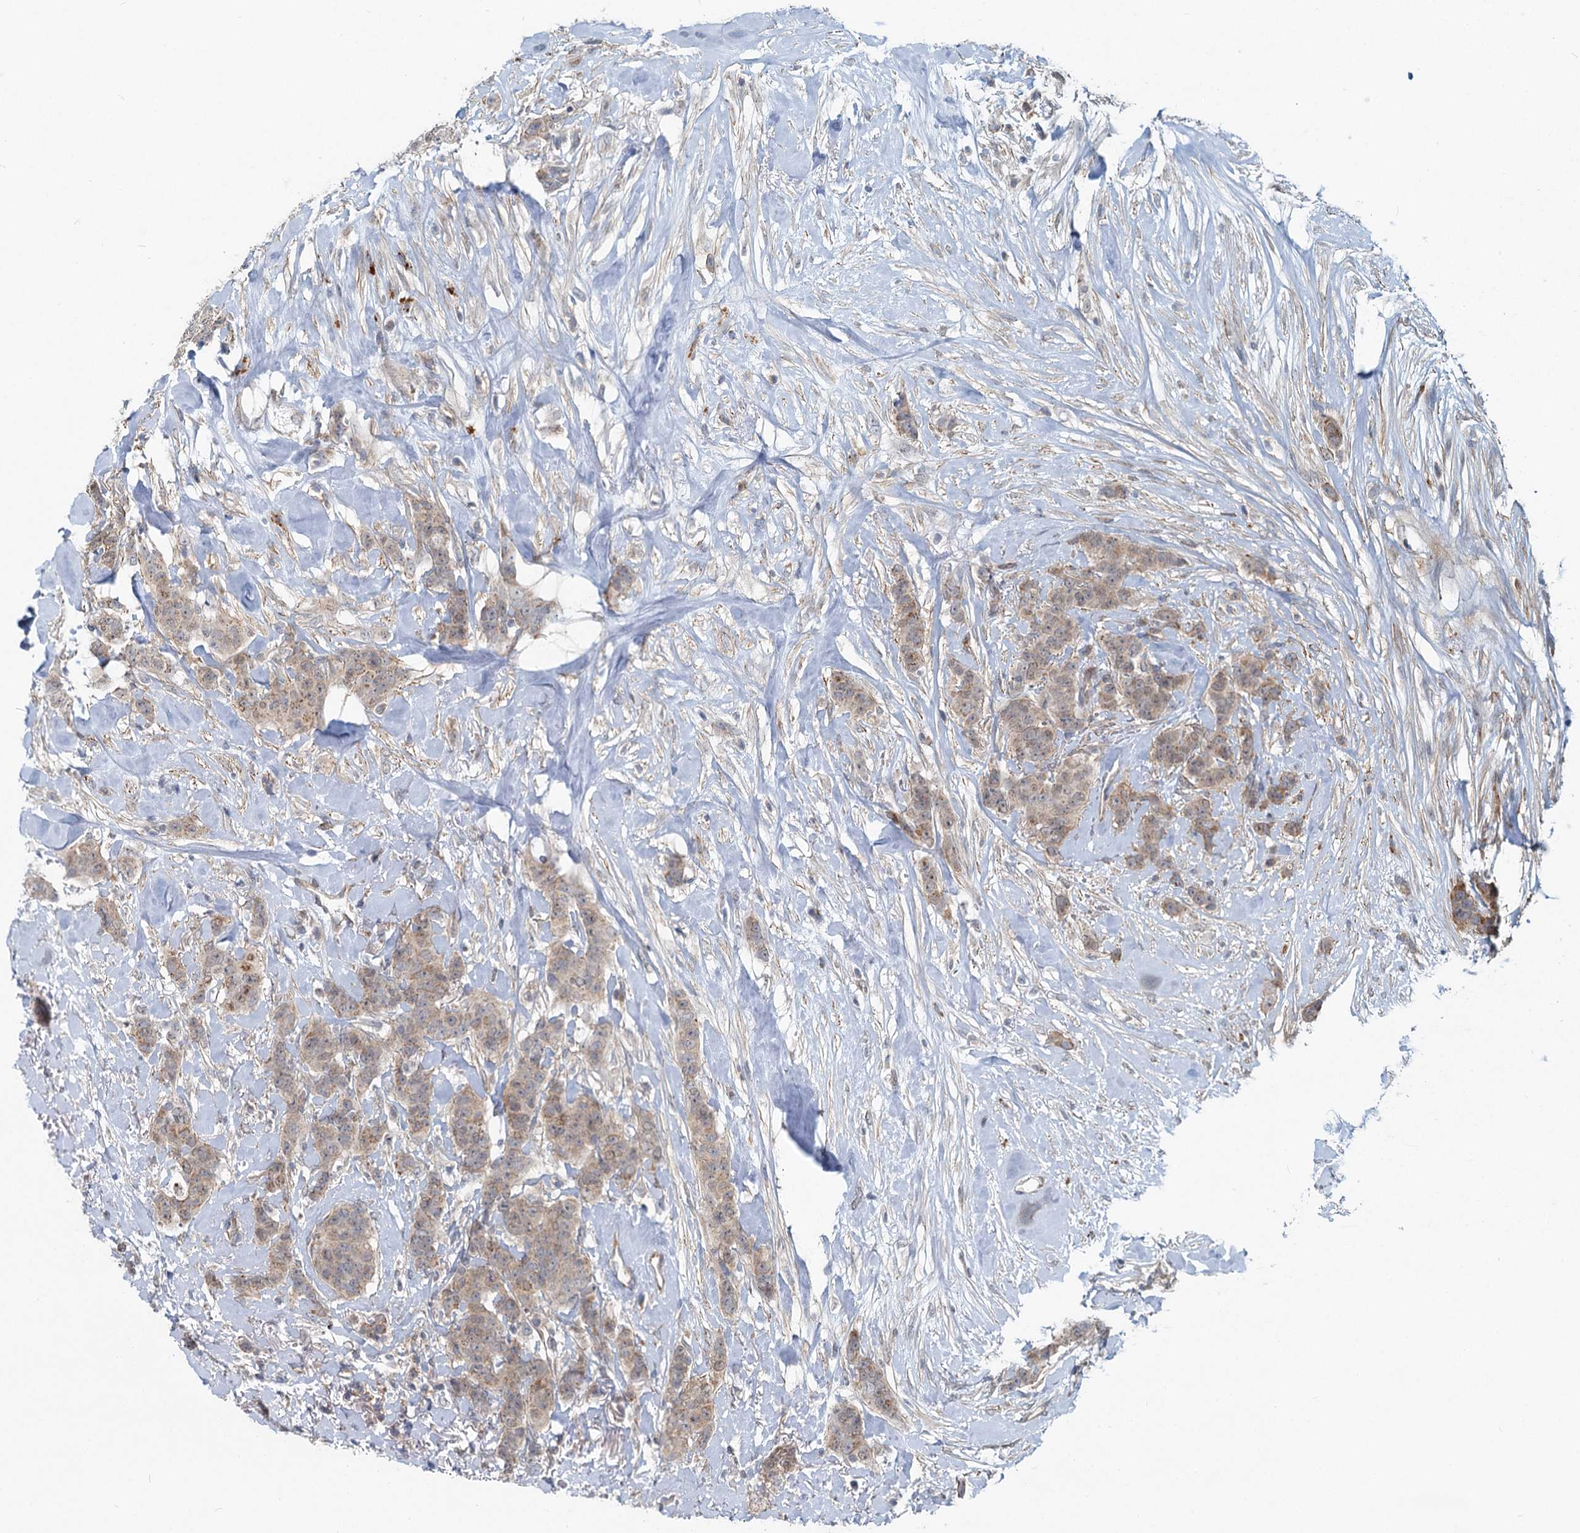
{"staining": {"intensity": "weak", "quantity": "25%-75%", "location": "cytoplasmic/membranous"}, "tissue": "breast cancer", "cell_type": "Tumor cells", "image_type": "cancer", "snomed": [{"axis": "morphology", "description": "Duct carcinoma"}, {"axis": "topography", "description": "Breast"}], "caption": "Invasive ductal carcinoma (breast) was stained to show a protein in brown. There is low levels of weak cytoplasmic/membranous expression in approximately 25%-75% of tumor cells.", "gene": "ADCY2", "patient": {"sex": "female", "age": 40}}